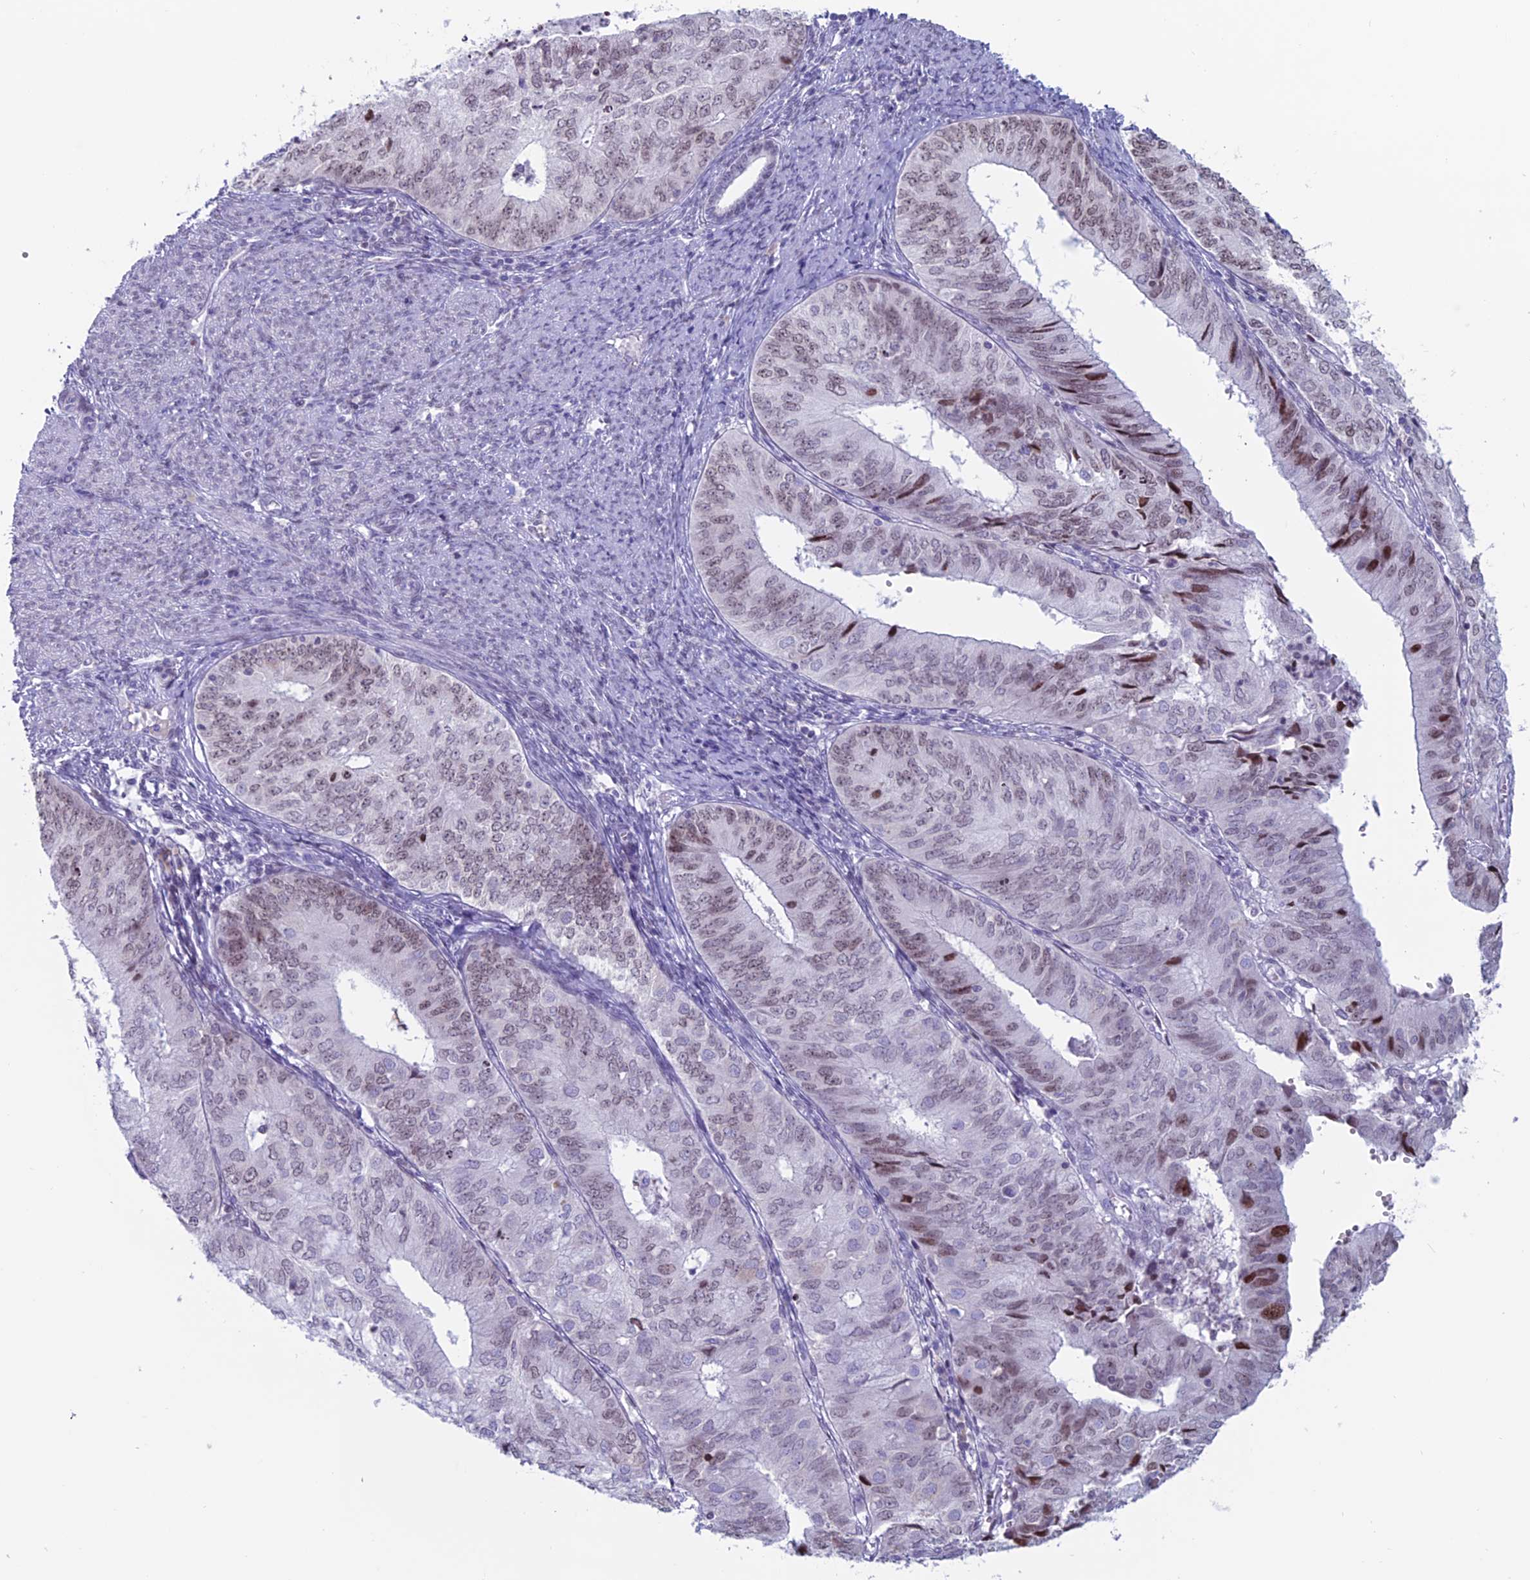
{"staining": {"intensity": "moderate", "quantity": "<25%", "location": "nuclear"}, "tissue": "endometrial cancer", "cell_type": "Tumor cells", "image_type": "cancer", "snomed": [{"axis": "morphology", "description": "Adenocarcinoma, NOS"}, {"axis": "topography", "description": "Endometrium"}], "caption": "Protein positivity by immunohistochemistry demonstrates moderate nuclear positivity in approximately <25% of tumor cells in adenocarcinoma (endometrial).", "gene": "CERS6", "patient": {"sex": "female", "age": 68}}